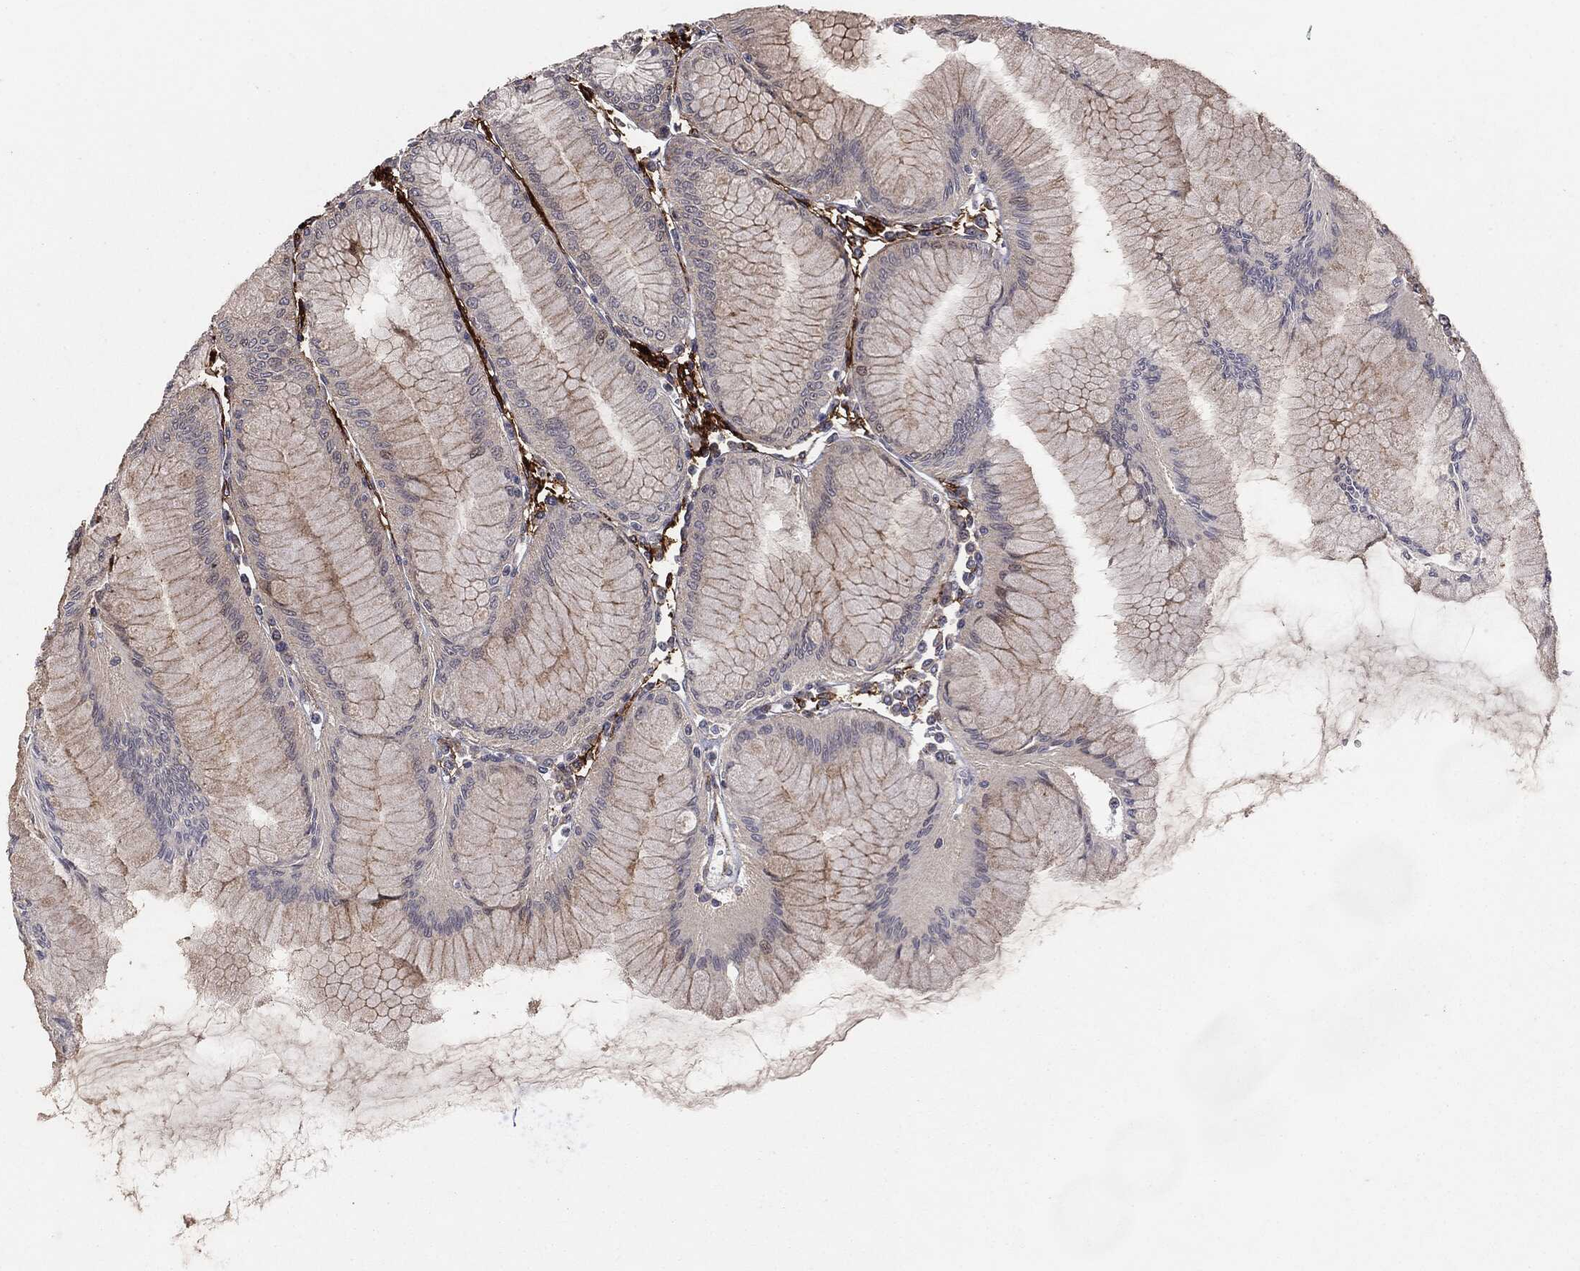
{"staining": {"intensity": "moderate", "quantity": "<25%", "location": "cytoplasmic/membranous"}, "tissue": "stomach", "cell_type": "Glandular cells", "image_type": "normal", "snomed": [{"axis": "morphology", "description": "Normal tissue, NOS"}, {"axis": "topography", "description": "Stomach"}], "caption": "Glandular cells reveal moderate cytoplasmic/membranous expression in about <25% of cells in benign stomach. The staining is performed using DAB brown chromogen to label protein expression. The nuclei are counter-stained blue using hematoxylin.", "gene": "PTEN", "patient": {"sex": "female", "age": 57}}